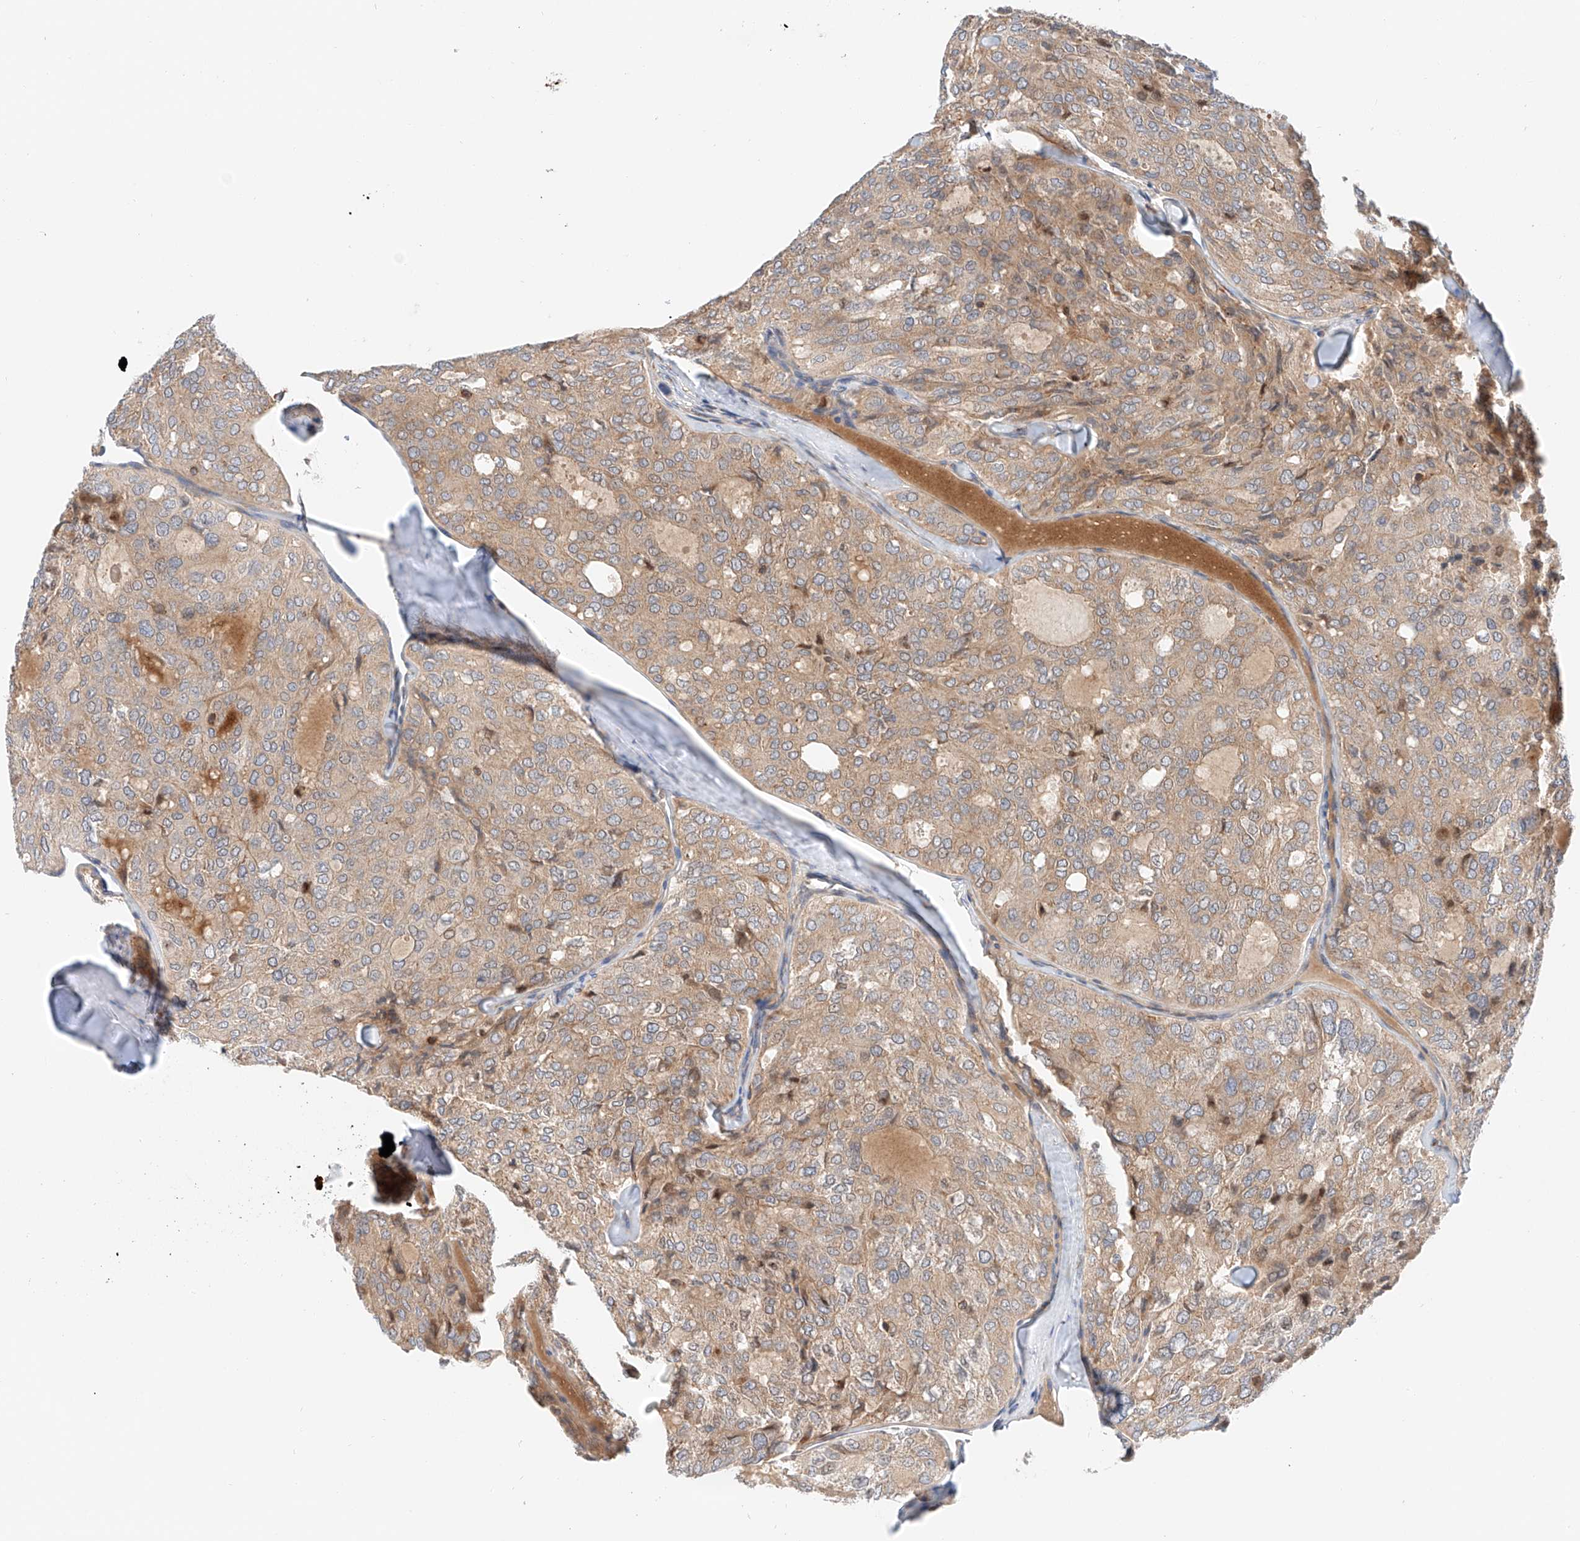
{"staining": {"intensity": "weak", "quantity": ">75%", "location": "cytoplasmic/membranous"}, "tissue": "thyroid cancer", "cell_type": "Tumor cells", "image_type": "cancer", "snomed": [{"axis": "morphology", "description": "Follicular adenoma carcinoma, NOS"}, {"axis": "topography", "description": "Thyroid gland"}], "caption": "Immunohistochemical staining of thyroid follicular adenoma carcinoma shows weak cytoplasmic/membranous protein expression in approximately >75% of tumor cells.", "gene": "MFN2", "patient": {"sex": "male", "age": 75}}